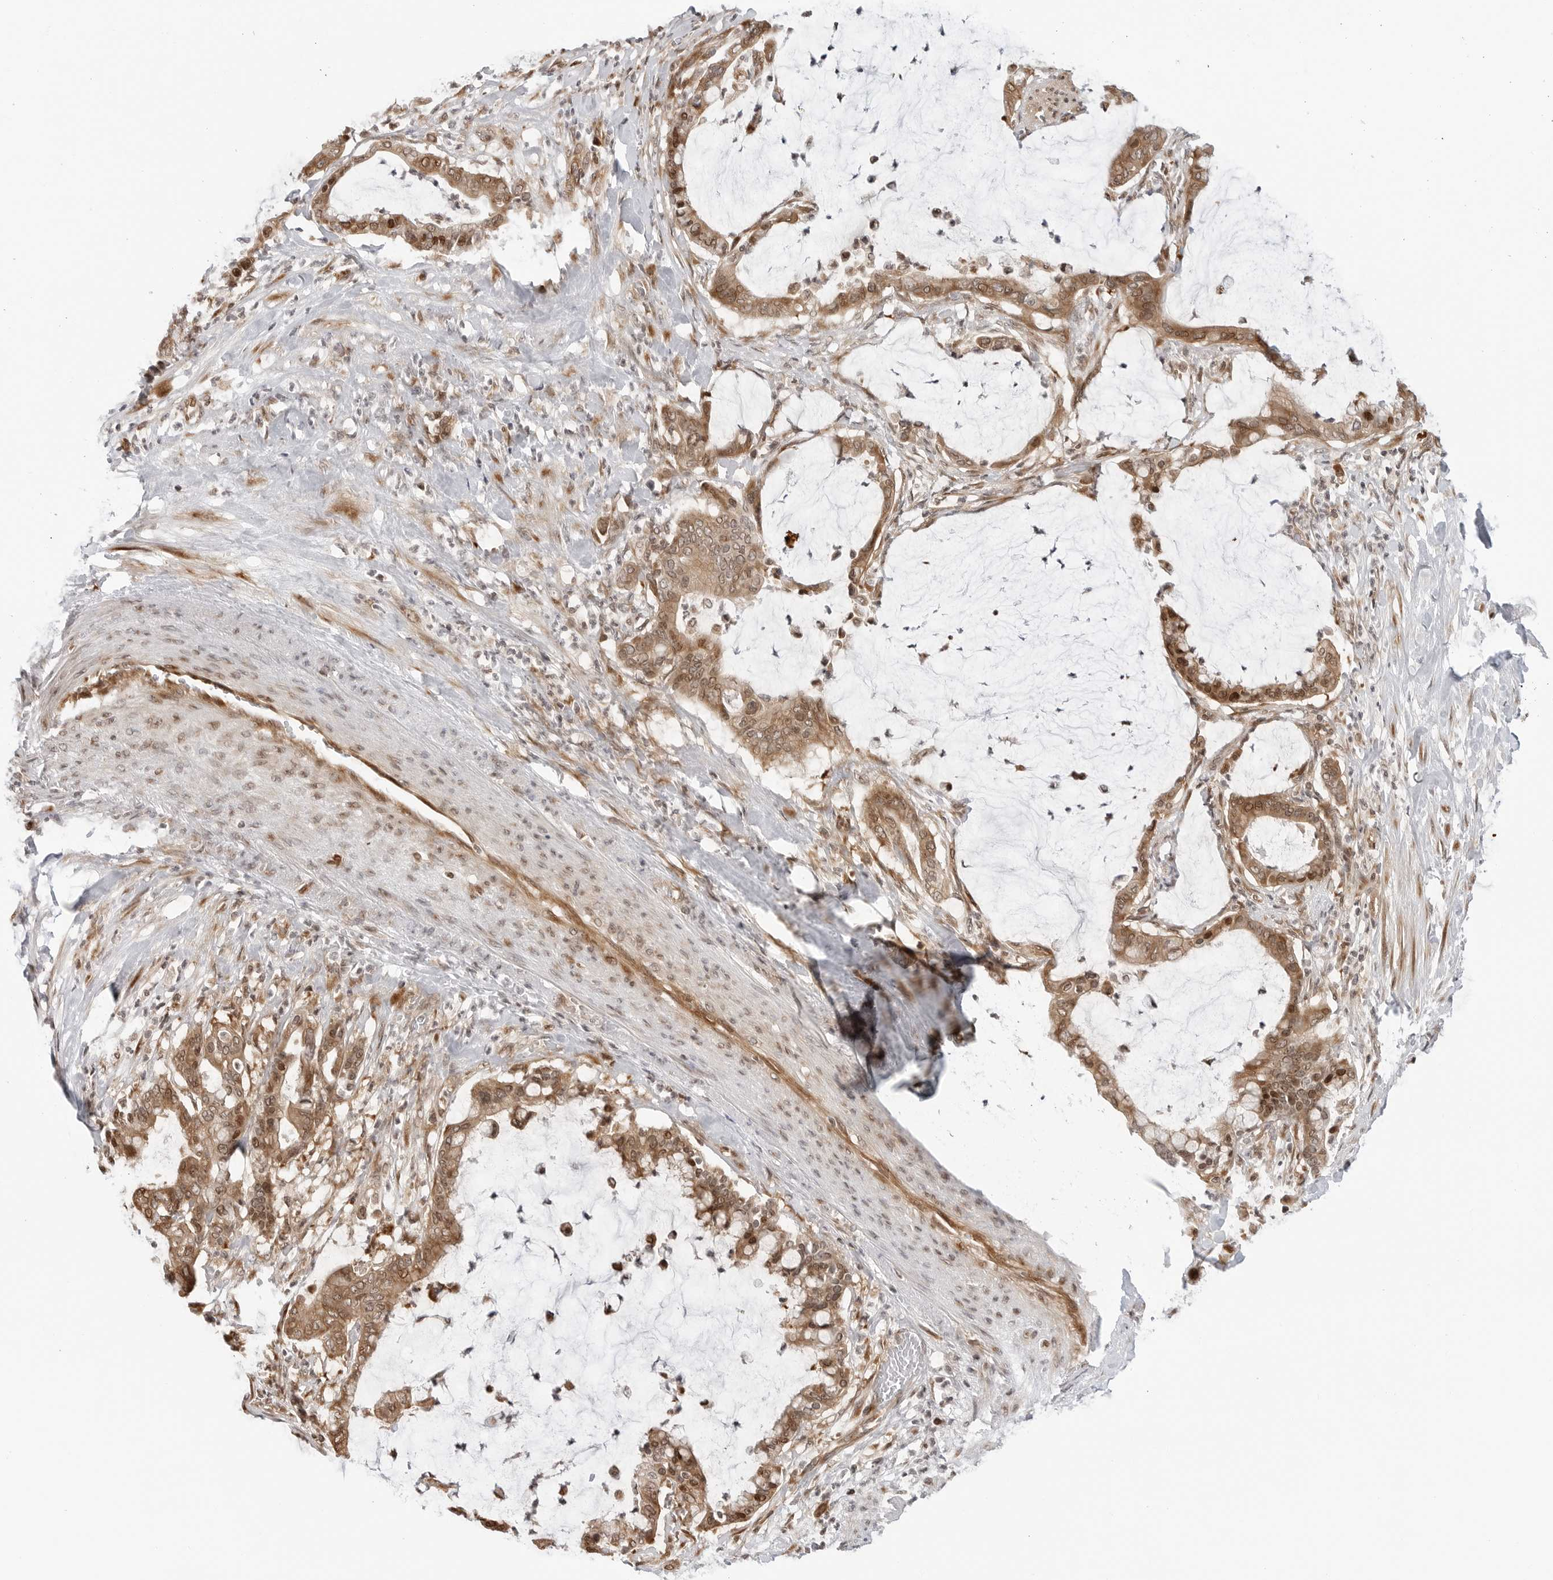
{"staining": {"intensity": "moderate", "quantity": ">75%", "location": "cytoplasmic/membranous,nuclear"}, "tissue": "pancreatic cancer", "cell_type": "Tumor cells", "image_type": "cancer", "snomed": [{"axis": "morphology", "description": "Adenocarcinoma, NOS"}, {"axis": "topography", "description": "Pancreas"}], "caption": "High-power microscopy captured an immunohistochemistry histopathology image of adenocarcinoma (pancreatic), revealing moderate cytoplasmic/membranous and nuclear expression in approximately >75% of tumor cells.", "gene": "TIPRL", "patient": {"sex": "male", "age": 41}}